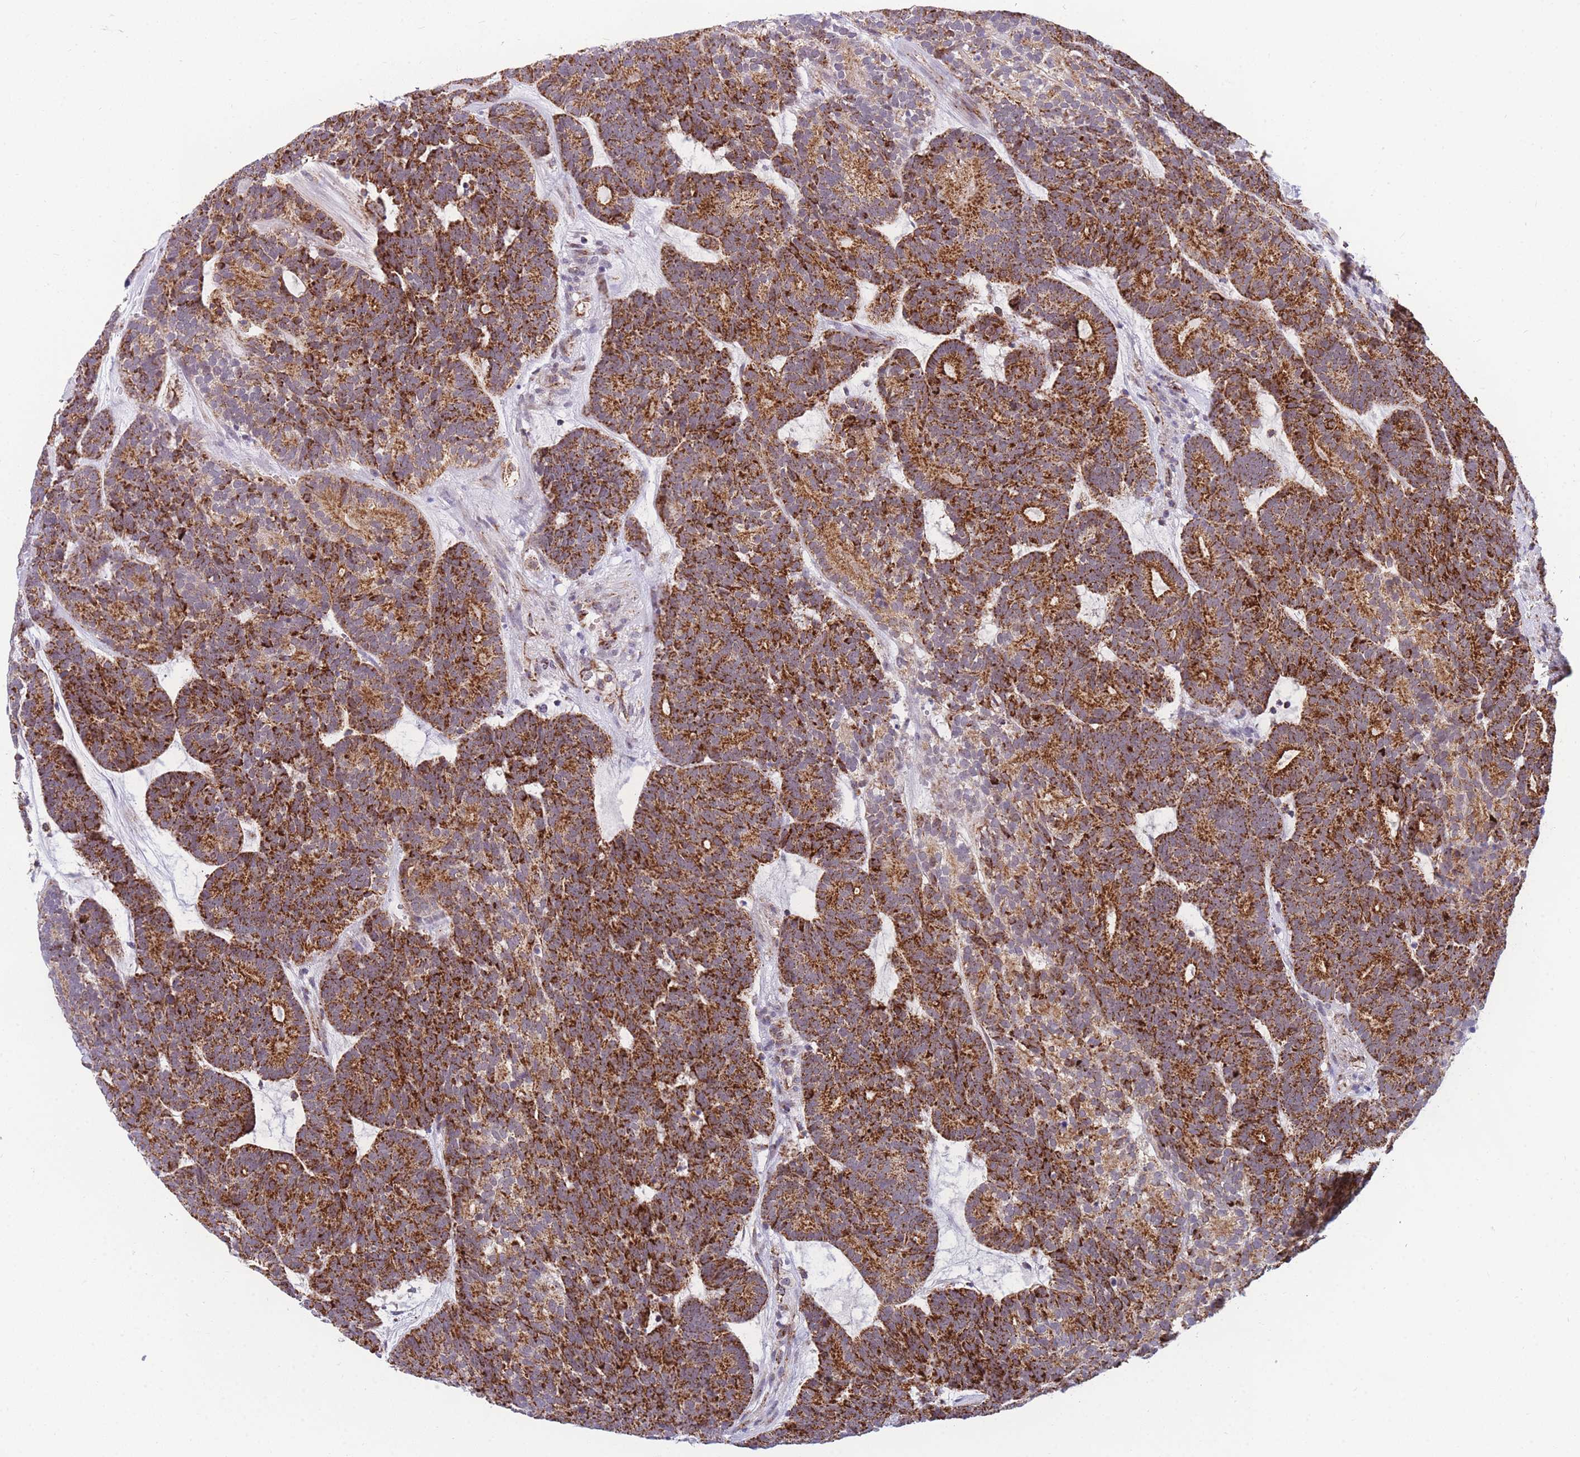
{"staining": {"intensity": "strong", "quantity": ">75%", "location": "cytoplasmic/membranous"}, "tissue": "head and neck cancer", "cell_type": "Tumor cells", "image_type": "cancer", "snomed": [{"axis": "morphology", "description": "Adenocarcinoma, NOS"}, {"axis": "topography", "description": "Head-Neck"}], "caption": "Tumor cells display strong cytoplasmic/membranous expression in approximately >75% of cells in head and neck cancer.", "gene": "DDX49", "patient": {"sex": "female", "age": 81}}